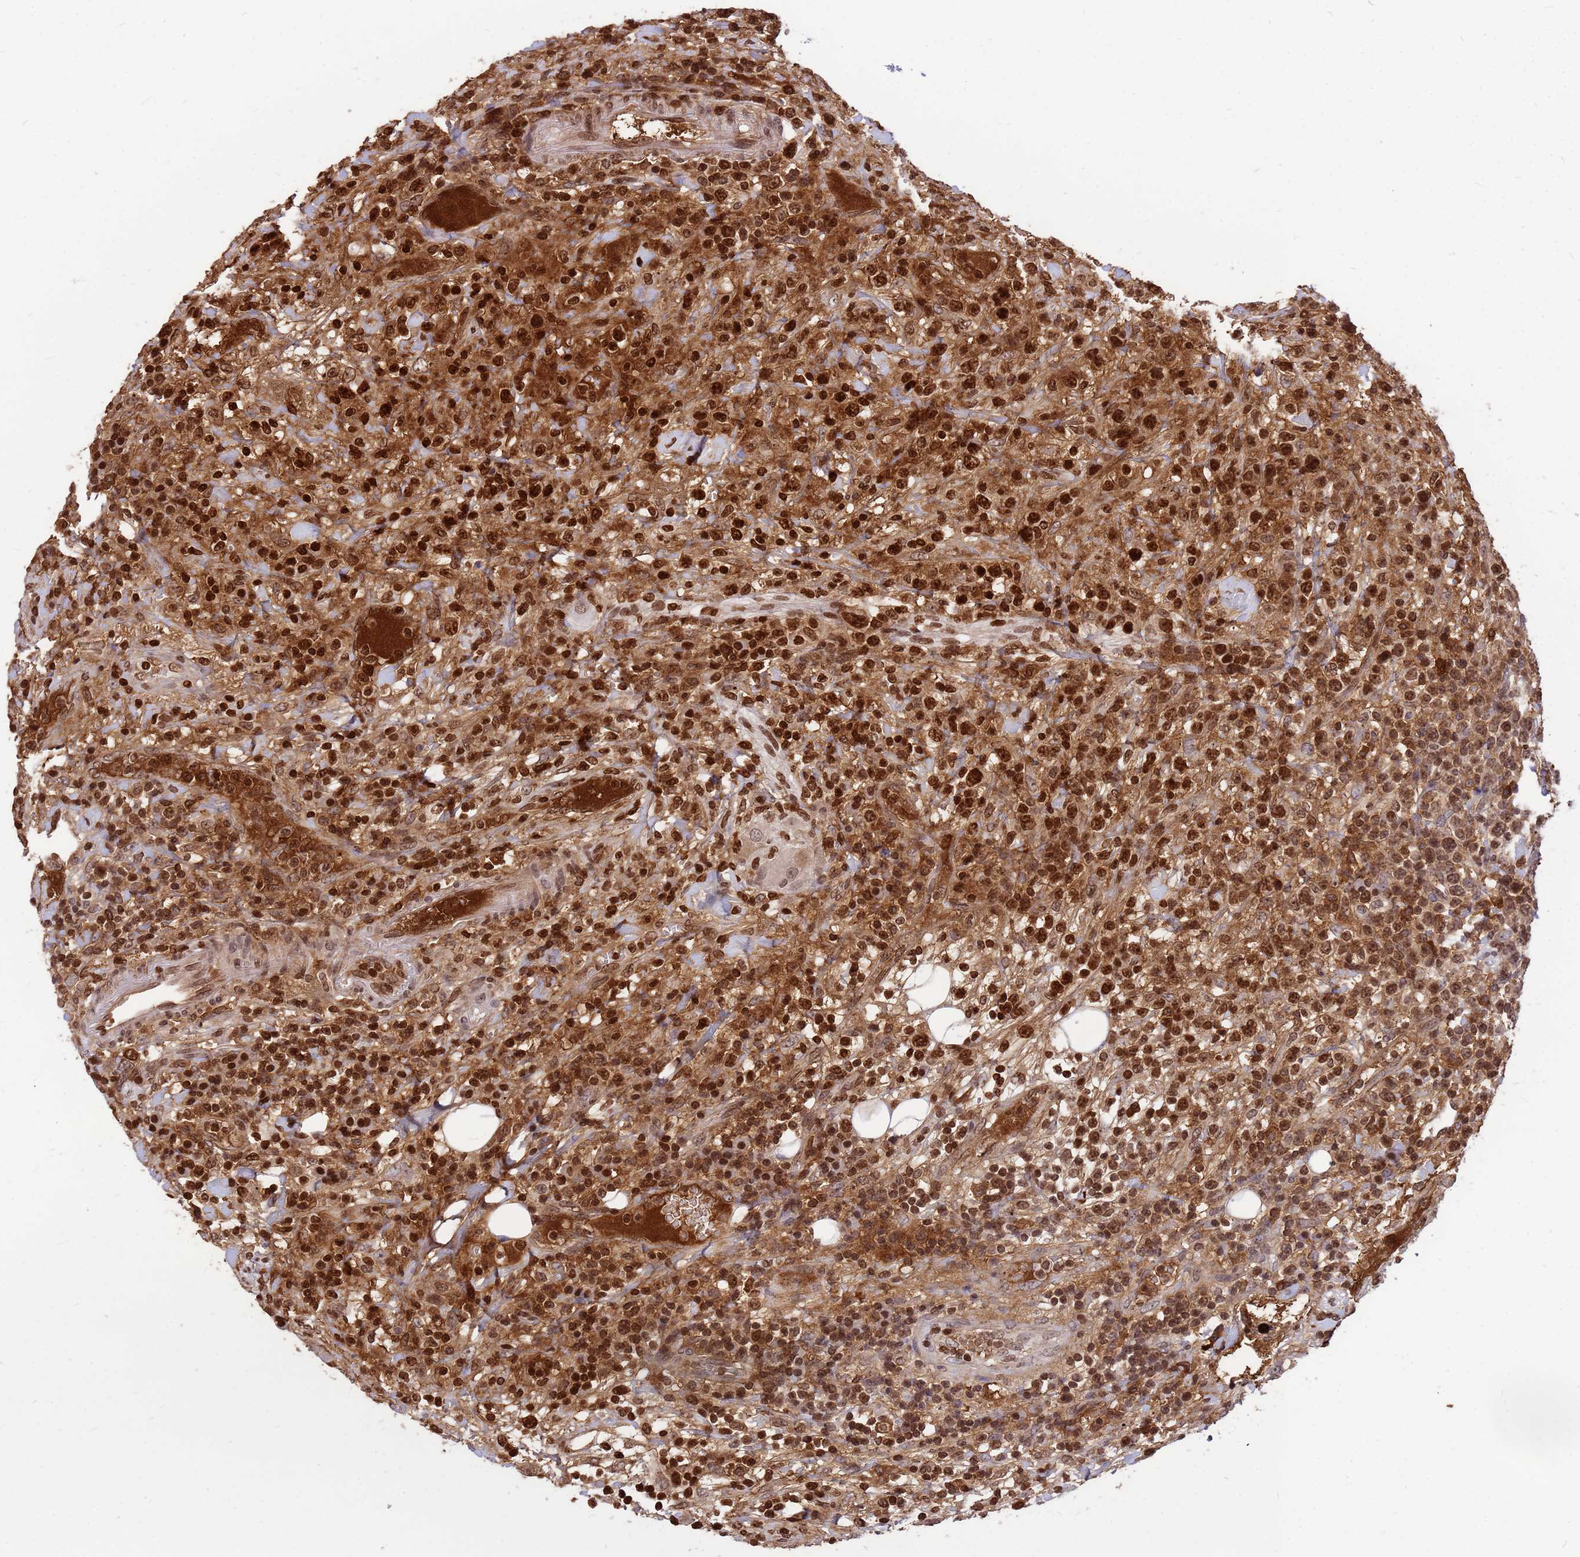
{"staining": {"intensity": "strong", "quantity": ">75%", "location": "cytoplasmic/membranous"}, "tissue": "lymphoma", "cell_type": "Tumor cells", "image_type": "cancer", "snomed": [{"axis": "morphology", "description": "Malignant lymphoma, non-Hodgkin's type, High grade"}, {"axis": "topography", "description": "Colon"}], "caption": "A high-resolution micrograph shows IHC staining of lymphoma, which exhibits strong cytoplasmic/membranous expression in about >75% of tumor cells.", "gene": "ORM1", "patient": {"sex": "female", "age": 53}}